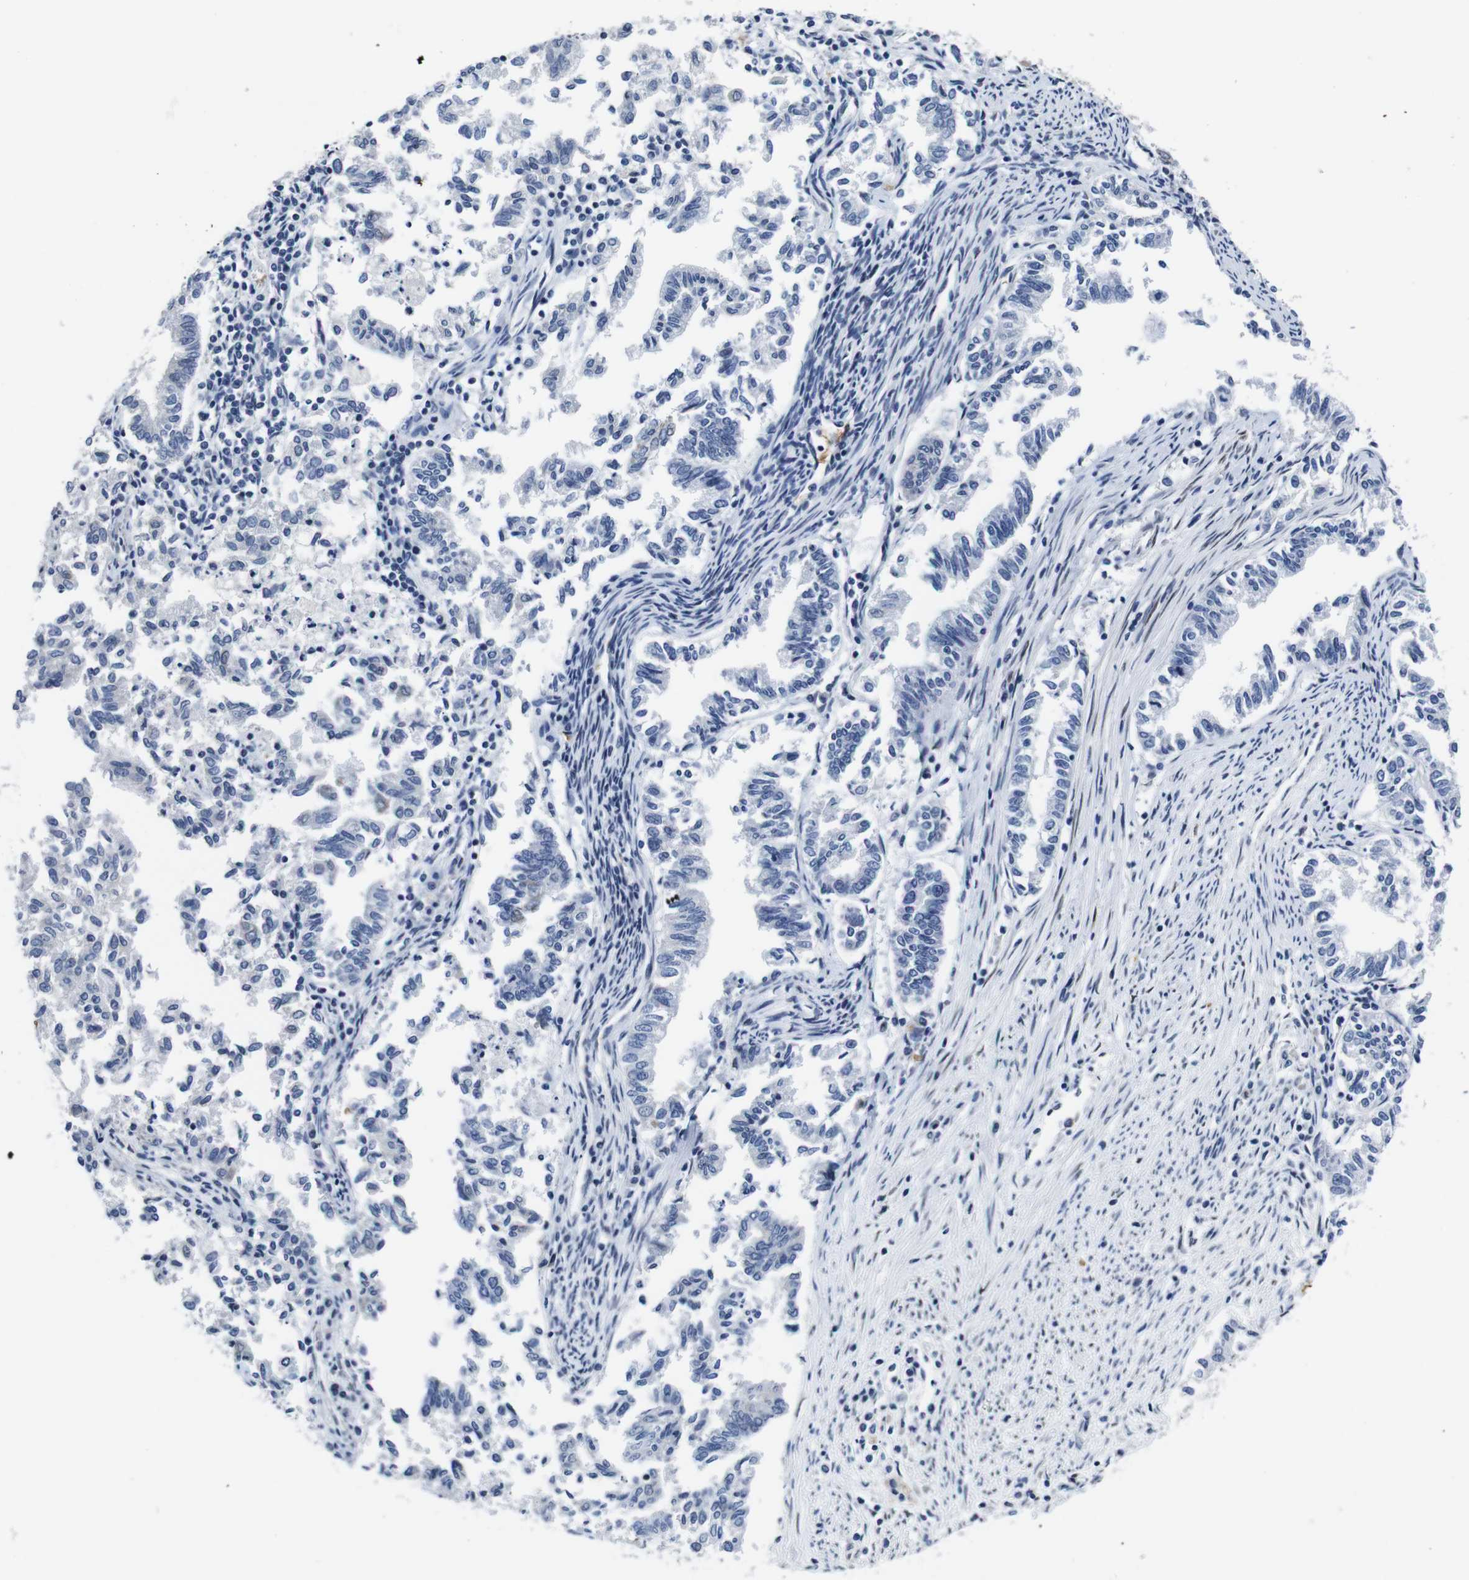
{"staining": {"intensity": "negative", "quantity": "none", "location": "none"}, "tissue": "endometrial cancer", "cell_type": "Tumor cells", "image_type": "cancer", "snomed": [{"axis": "morphology", "description": "Necrosis, NOS"}, {"axis": "morphology", "description": "Adenocarcinoma, NOS"}, {"axis": "topography", "description": "Endometrium"}], "caption": "Immunohistochemical staining of adenocarcinoma (endometrial) reveals no significant expression in tumor cells.", "gene": "SOCS3", "patient": {"sex": "female", "age": 79}}